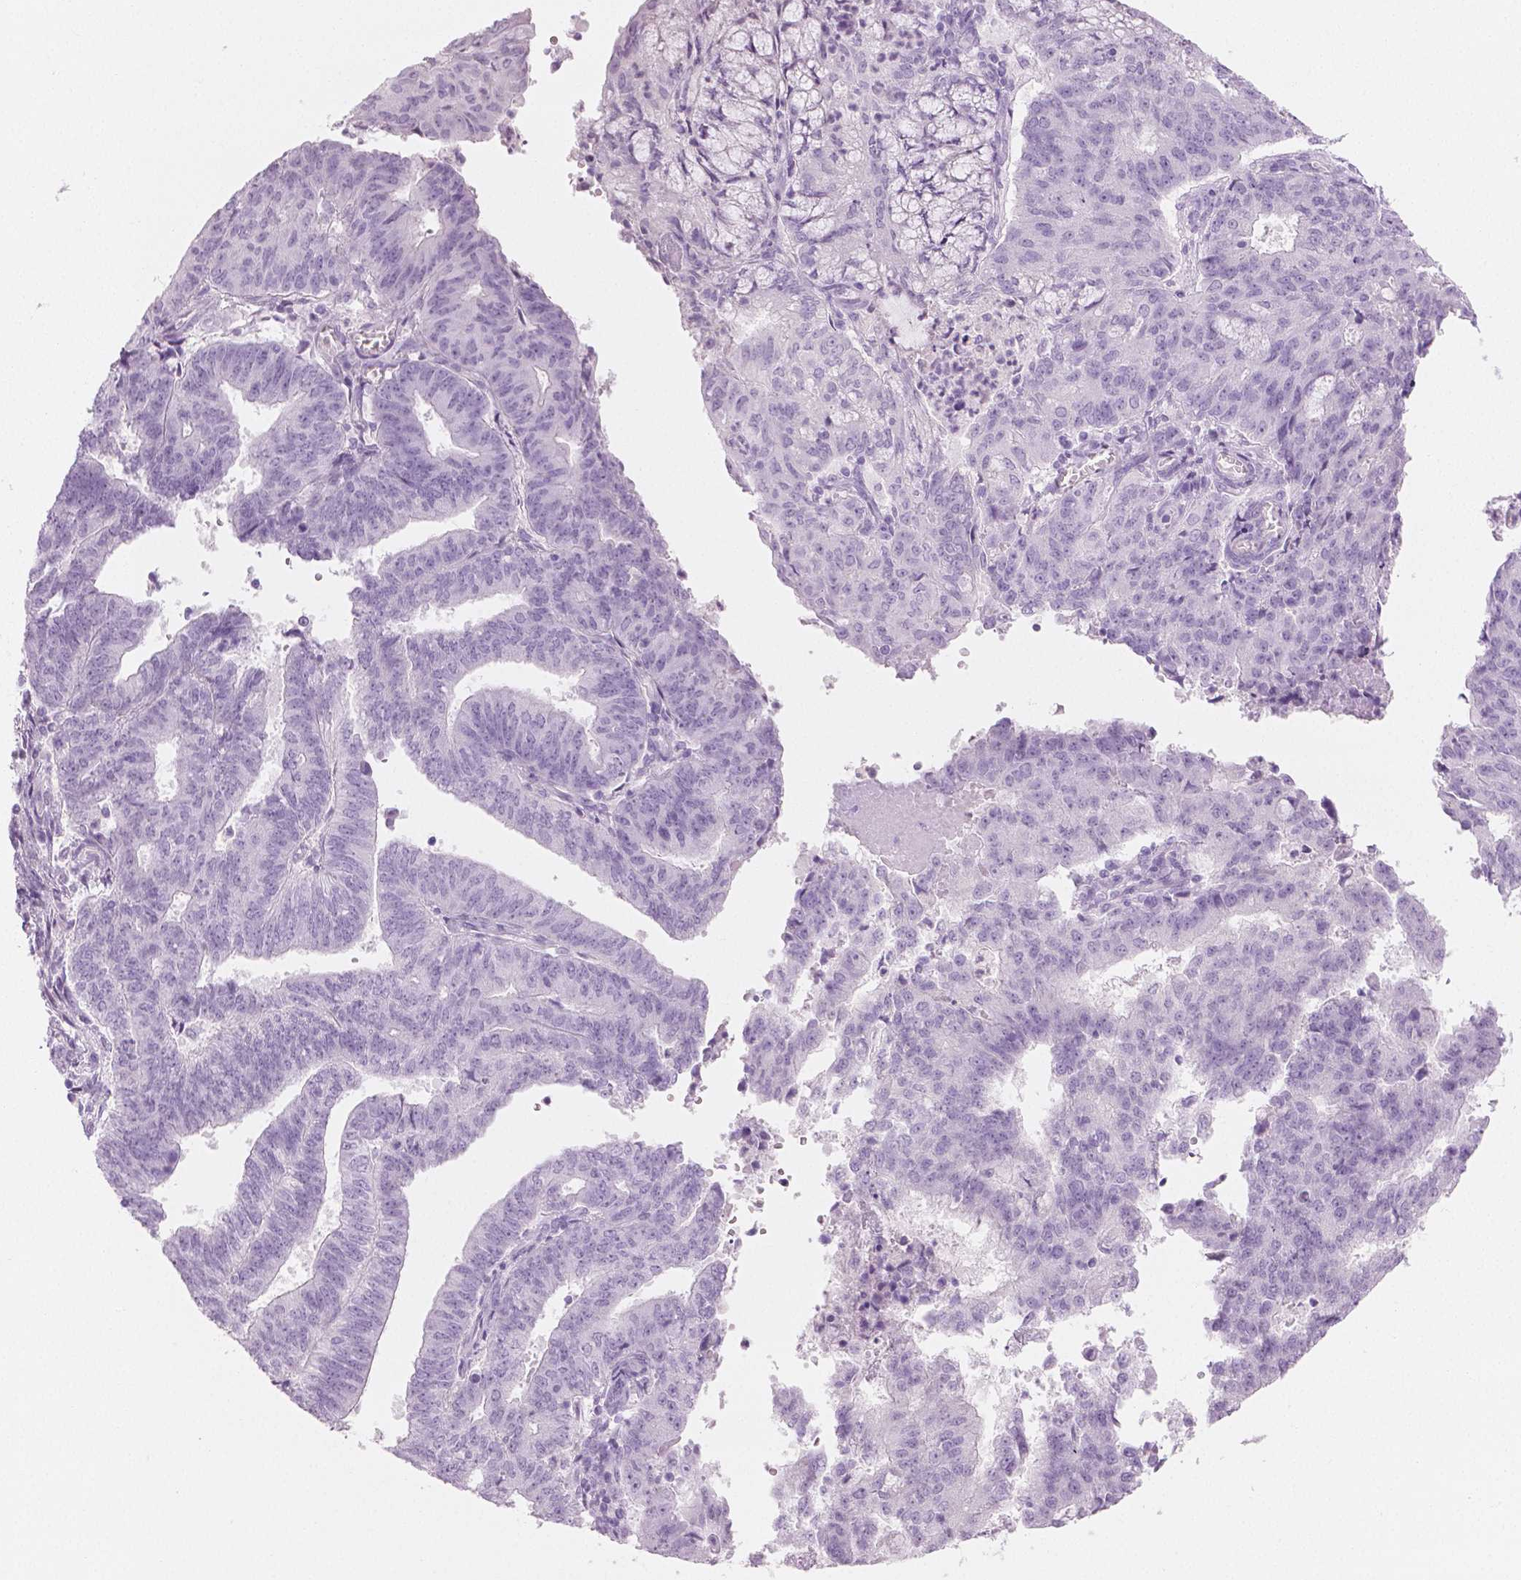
{"staining": {"intensity": "negative", "quantity": "none", "location": "none"}, "tissue": "endometrial cancer", "cell_type": "Tumor cells", "image_type": "cancer", "snomed": [{"axis": "morphology", "description": "Adenocarcinoma, NOS"}, {"axis": "topography", "description": "Endometrium"}], "caption": "Immunohistochemistry of human endometrial cancer (adenocarcinoma) exhibits no expression in tumor cells.", "gene": "PLIN4", "patient": {"sex": "female", "age": 82}}